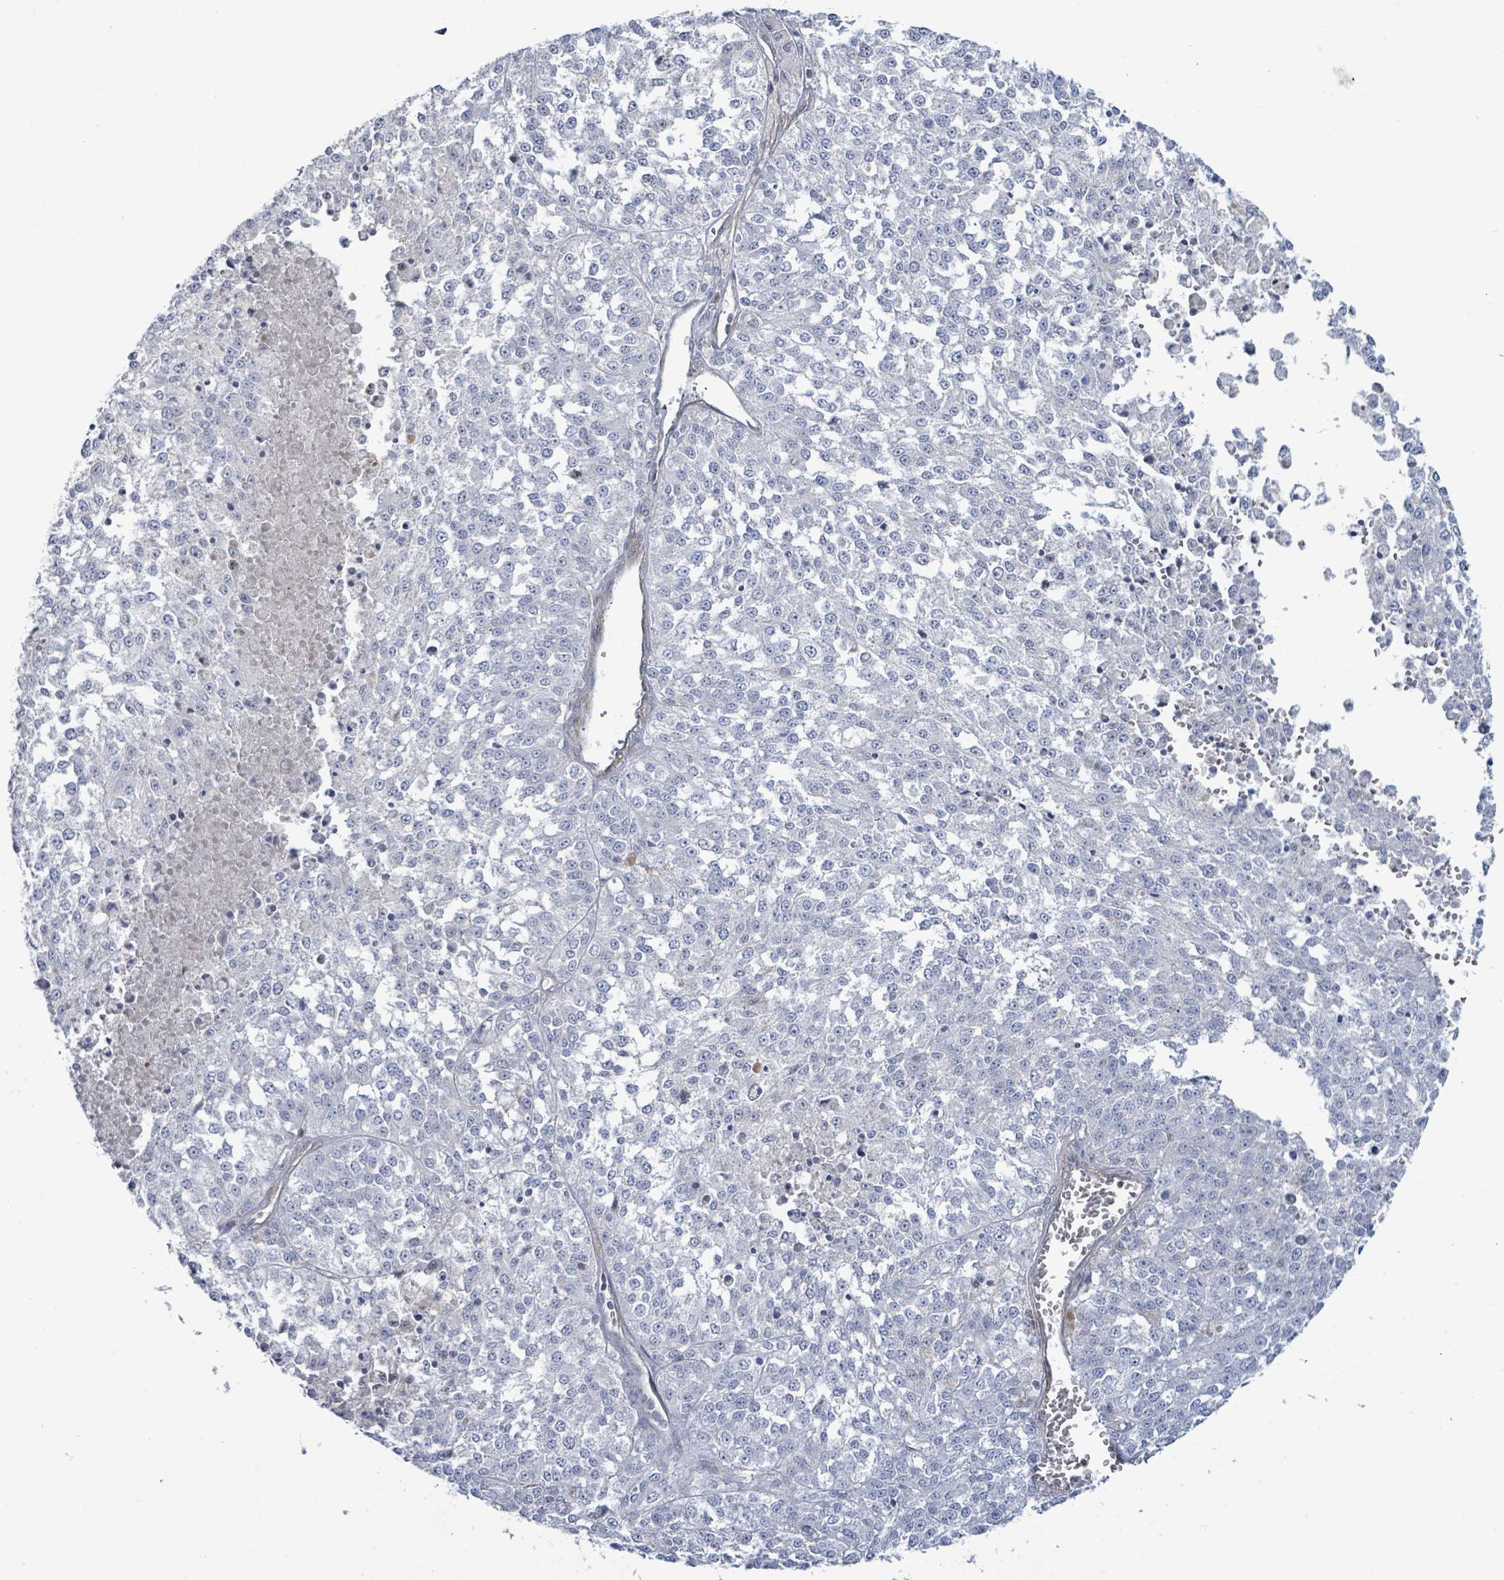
{"staining": {"intensity": "negative", "quantity": "none", "location": "none"}, "tissue": "melanoma", "cell_type": "Tumor cells", "image_type": "cancer", "snomed": [{"axis": "morphology", "description": "Malignant melanoma, NOS"}, {"axis": "topography", "description": "Skin"}], "caption": "Immunohistochemical staining of human melanoma shows no significant positivity in tumor cells.", "gene": "DMRTC1B", "patient": {"sex": "female", "age": 64}}